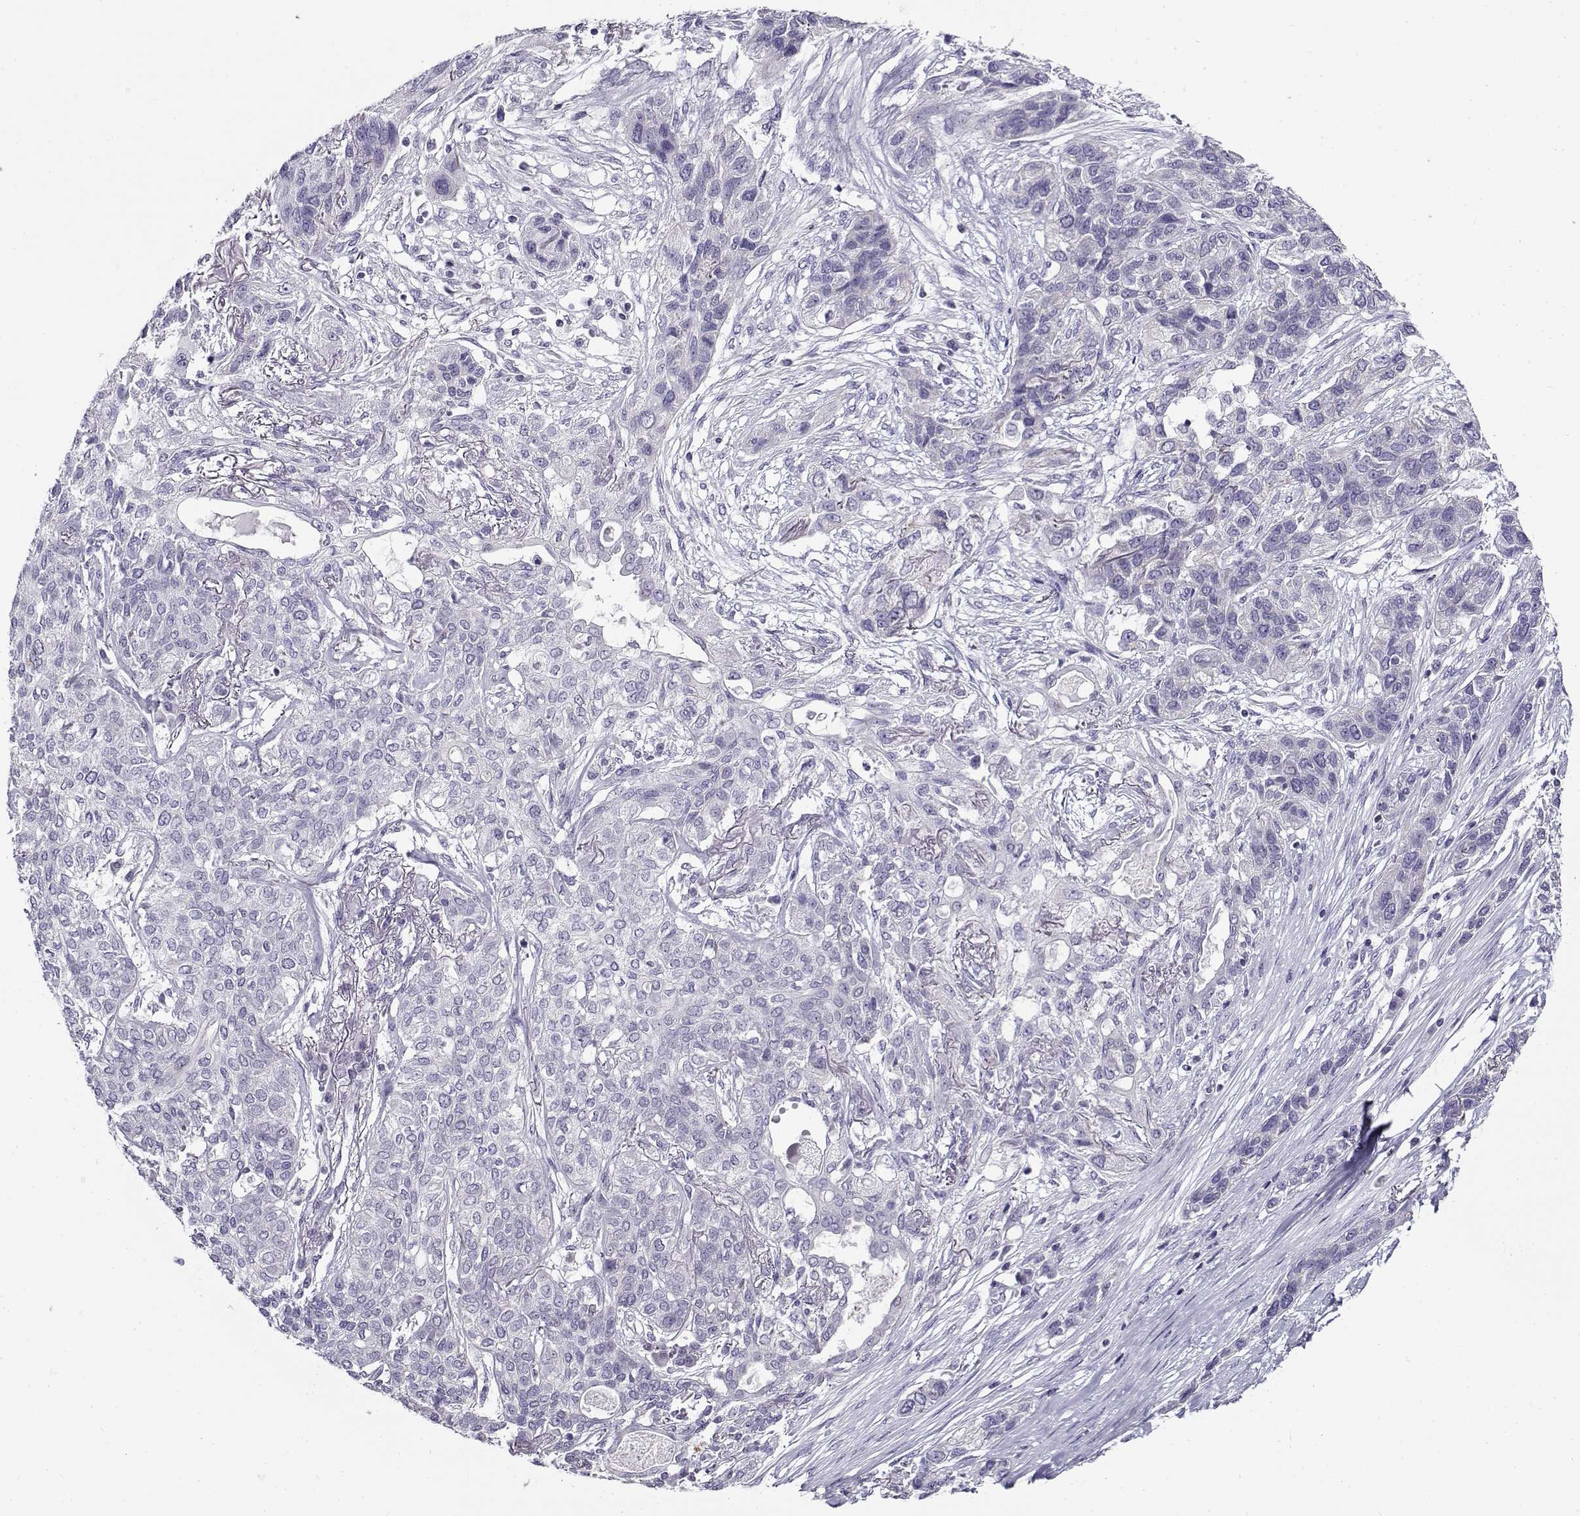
{"staining": {"intensity": "negative", "quantity": "none", "location": "none"}, "tissue": "lung cancer", "cell_type": "Tumor cells", "image_type": "cancer", "snomed": [{"axis": "morphology", "description": "Squamous cell carcinoma, NOS"}, {"axis": "topography", "description": "Lung"}], "caption": "There is no significant staining in tumor cells of lung cancer (squamous cell carcinoma). Nuclei are stained in blue.", "gene": "FEZF1", "patient": {"sex": "female", "age": 70}}